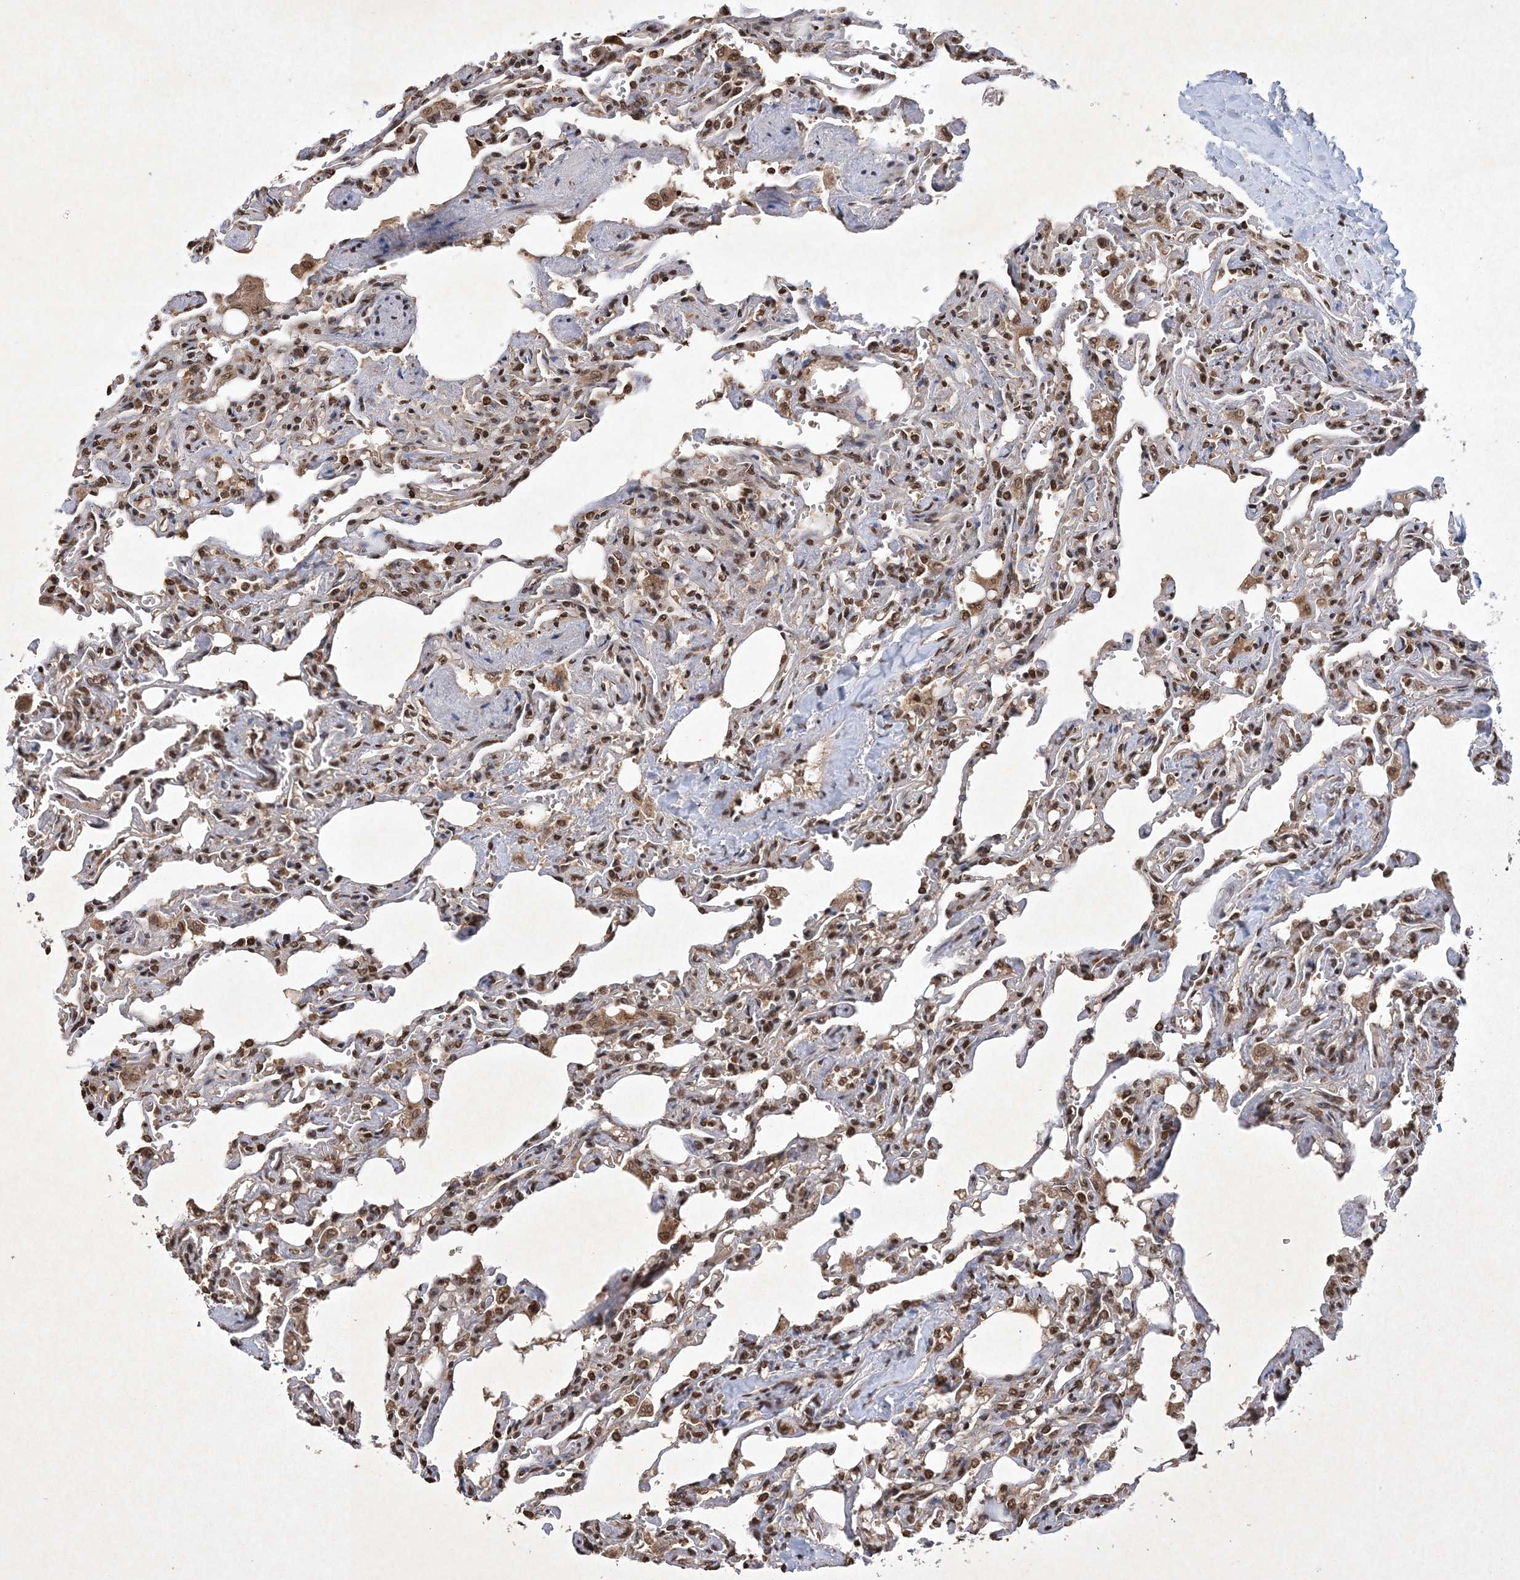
{"staining": {"intensity": "moderate", "quantity": "25%-75%", "location": "nuclear"}, "tissue": "lung", "cell_type": "Alveolar cells", "image_type": "normal", "snomed": [{"axis": "morphology", "description": "Normal tissue, NOS"}, {"axis": "topography", "description": "Lung"}], "caption": "This histopathology image exhibits IHC staining of normal human lung, with medium moderate nuclear expression in approximately 25%-75% of alveolar cells.", "gene": "NEDD9", "patient": {"sex": "male", "age": 21}}